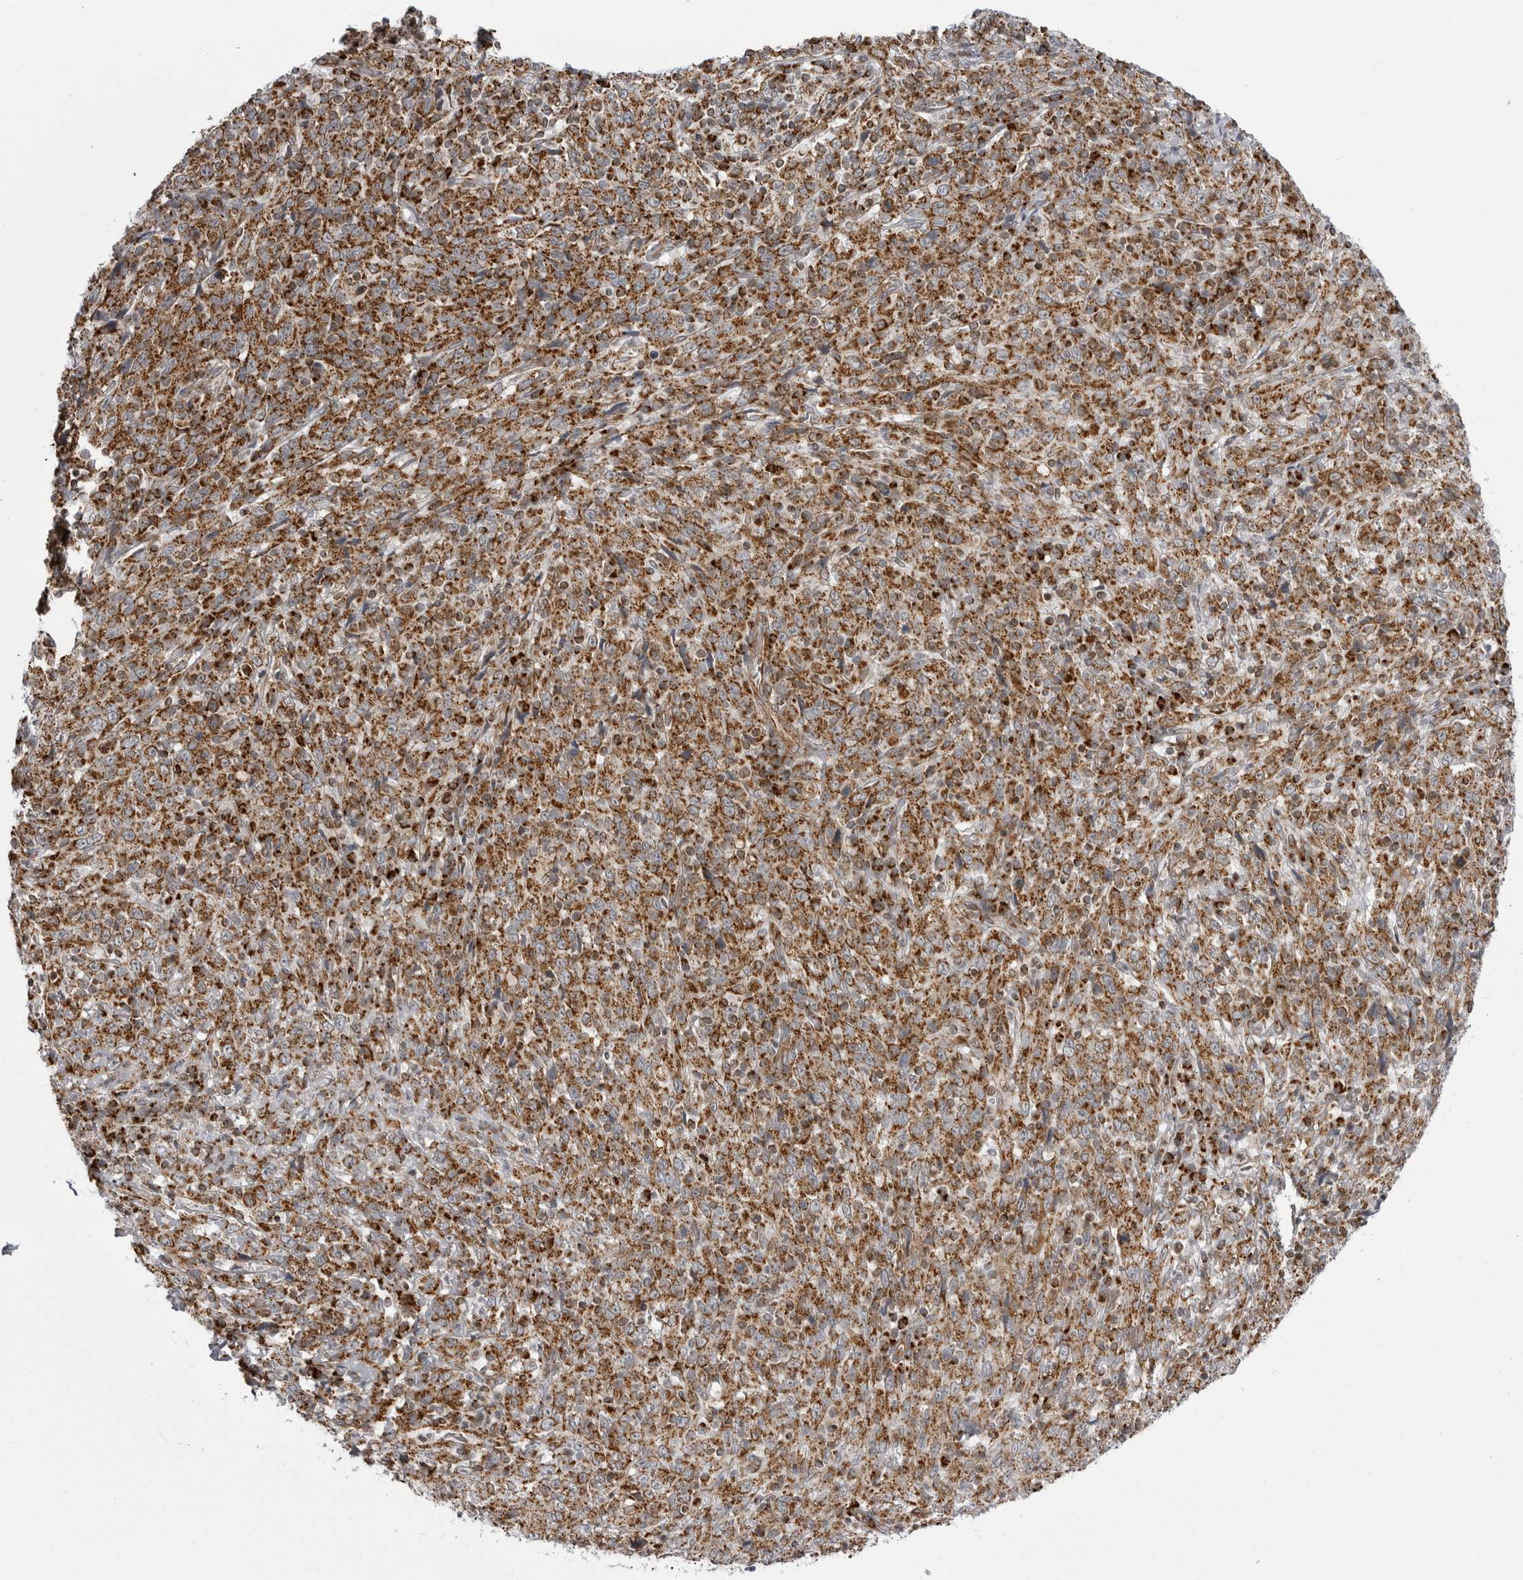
{"staining": {"intensity": "strong", "quantity": ">75%", "location": "cytoplasmic/membranous"}, "tissue": "cervical cancer", "cell_type": "Tumor cells", "image_type": "cancer", "snomed": [{"axis": "morphology", "description": "Squamous cell carcinoma, NOS"}, {"axis": "topography", "description": "Cervix"}], "caption": "Cervical cancer (squamous cell carcinoma) stained with a protein marker shows strong staining in tumor cells.", "gene": "FH", "patient": {"sex": "female", "age": 46}}